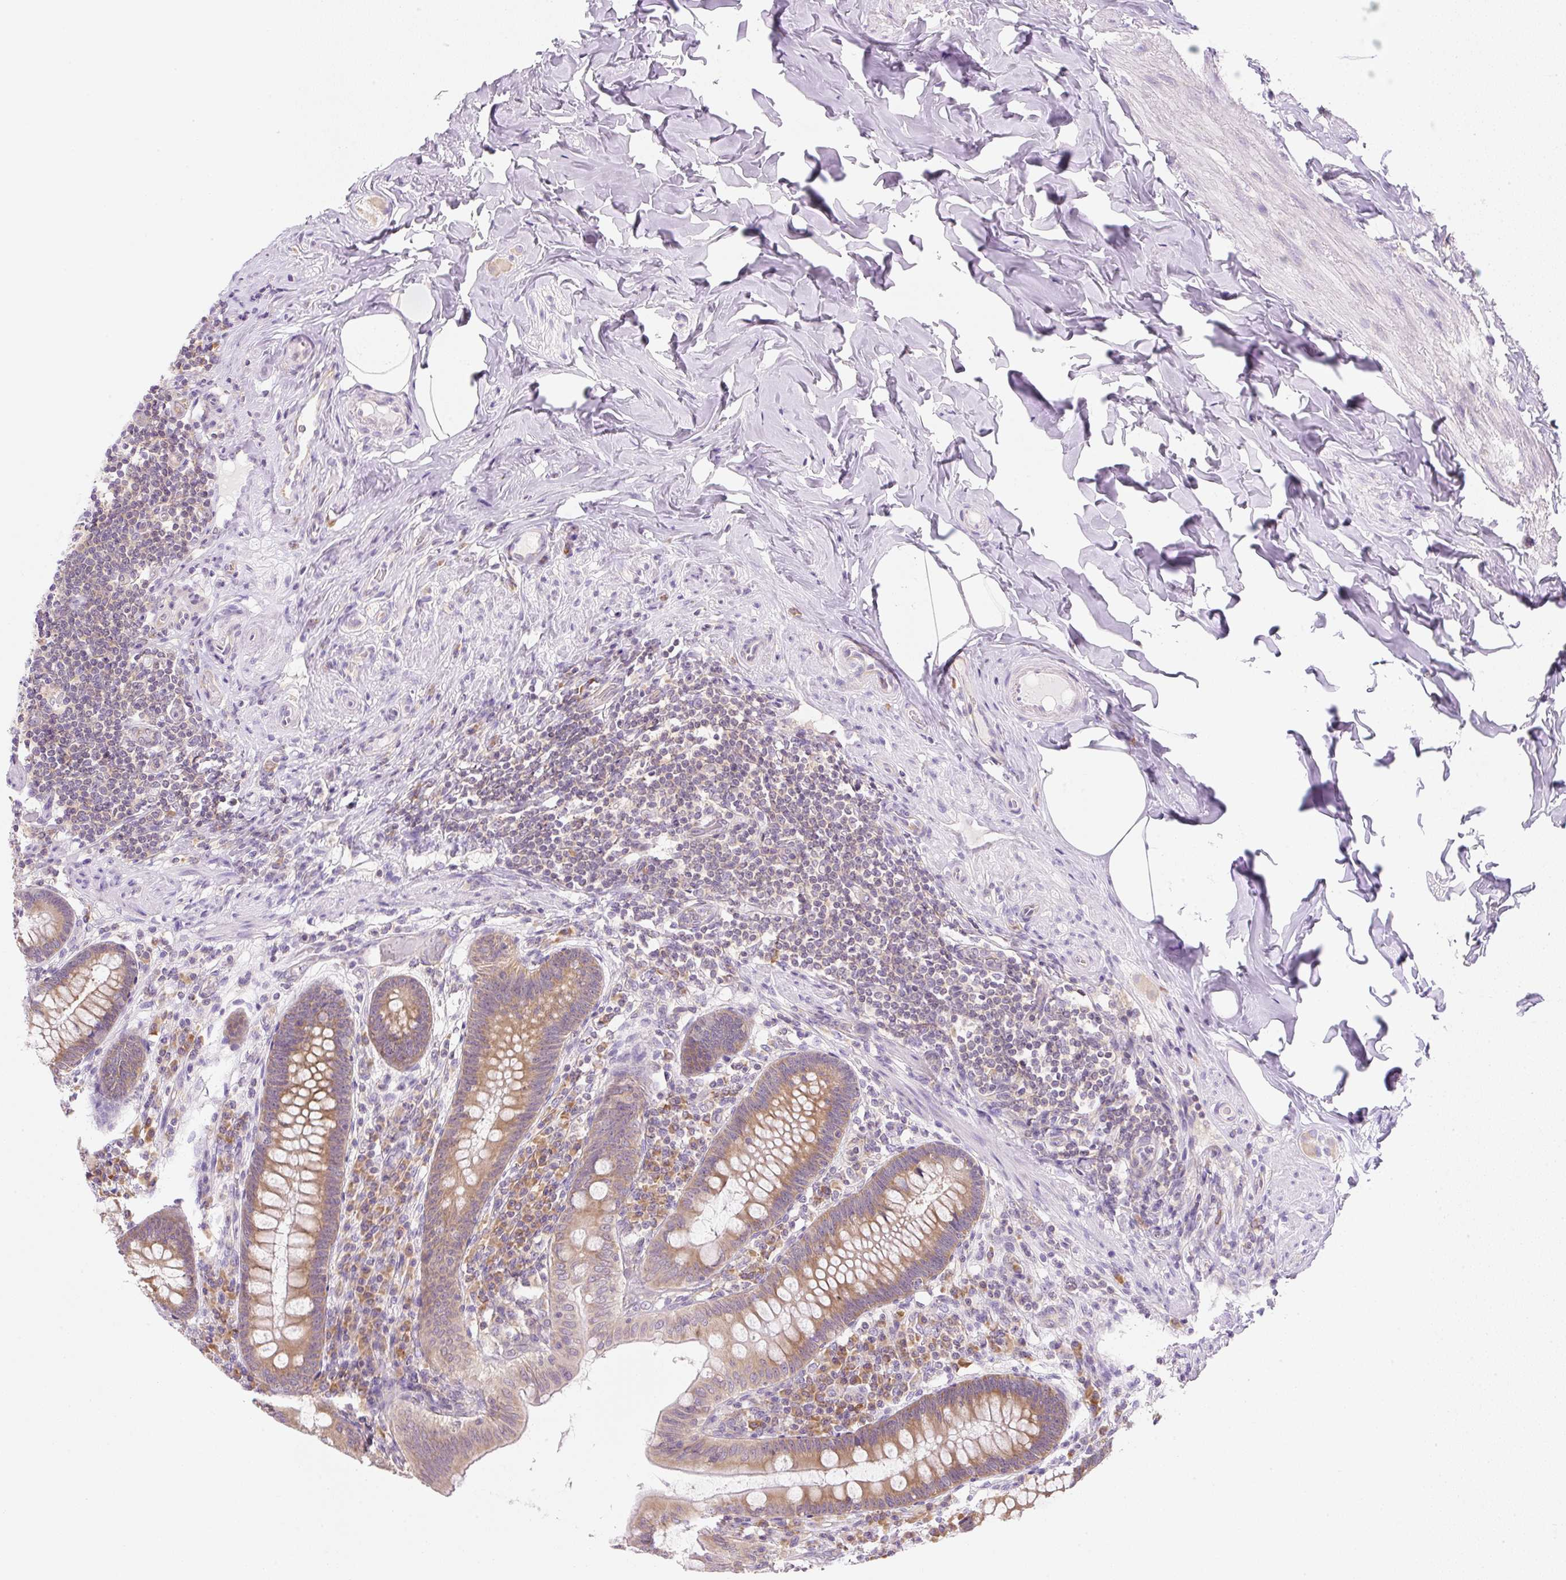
{"staining": {"intensity": "moderate", "quantity": ">75%", "location": "cytoplasmic/membranous"}, "tissue": "appendix", "cell_type": "Glandular cells", "image_type": "normal", "snomed": [{"axis": "morphology", "description": "Normal tissue, NOS"}, {"axis": "topography", "description": "Appendix"}], "caption": "Immunohistochemistry (IHC) of benign human appendix shows medium levels of moderate cytoplasmic/membranous staining in about >75% of glandular cells.", "gene": "RPL18A", "patient": {"sex": "male", "age": 71}}